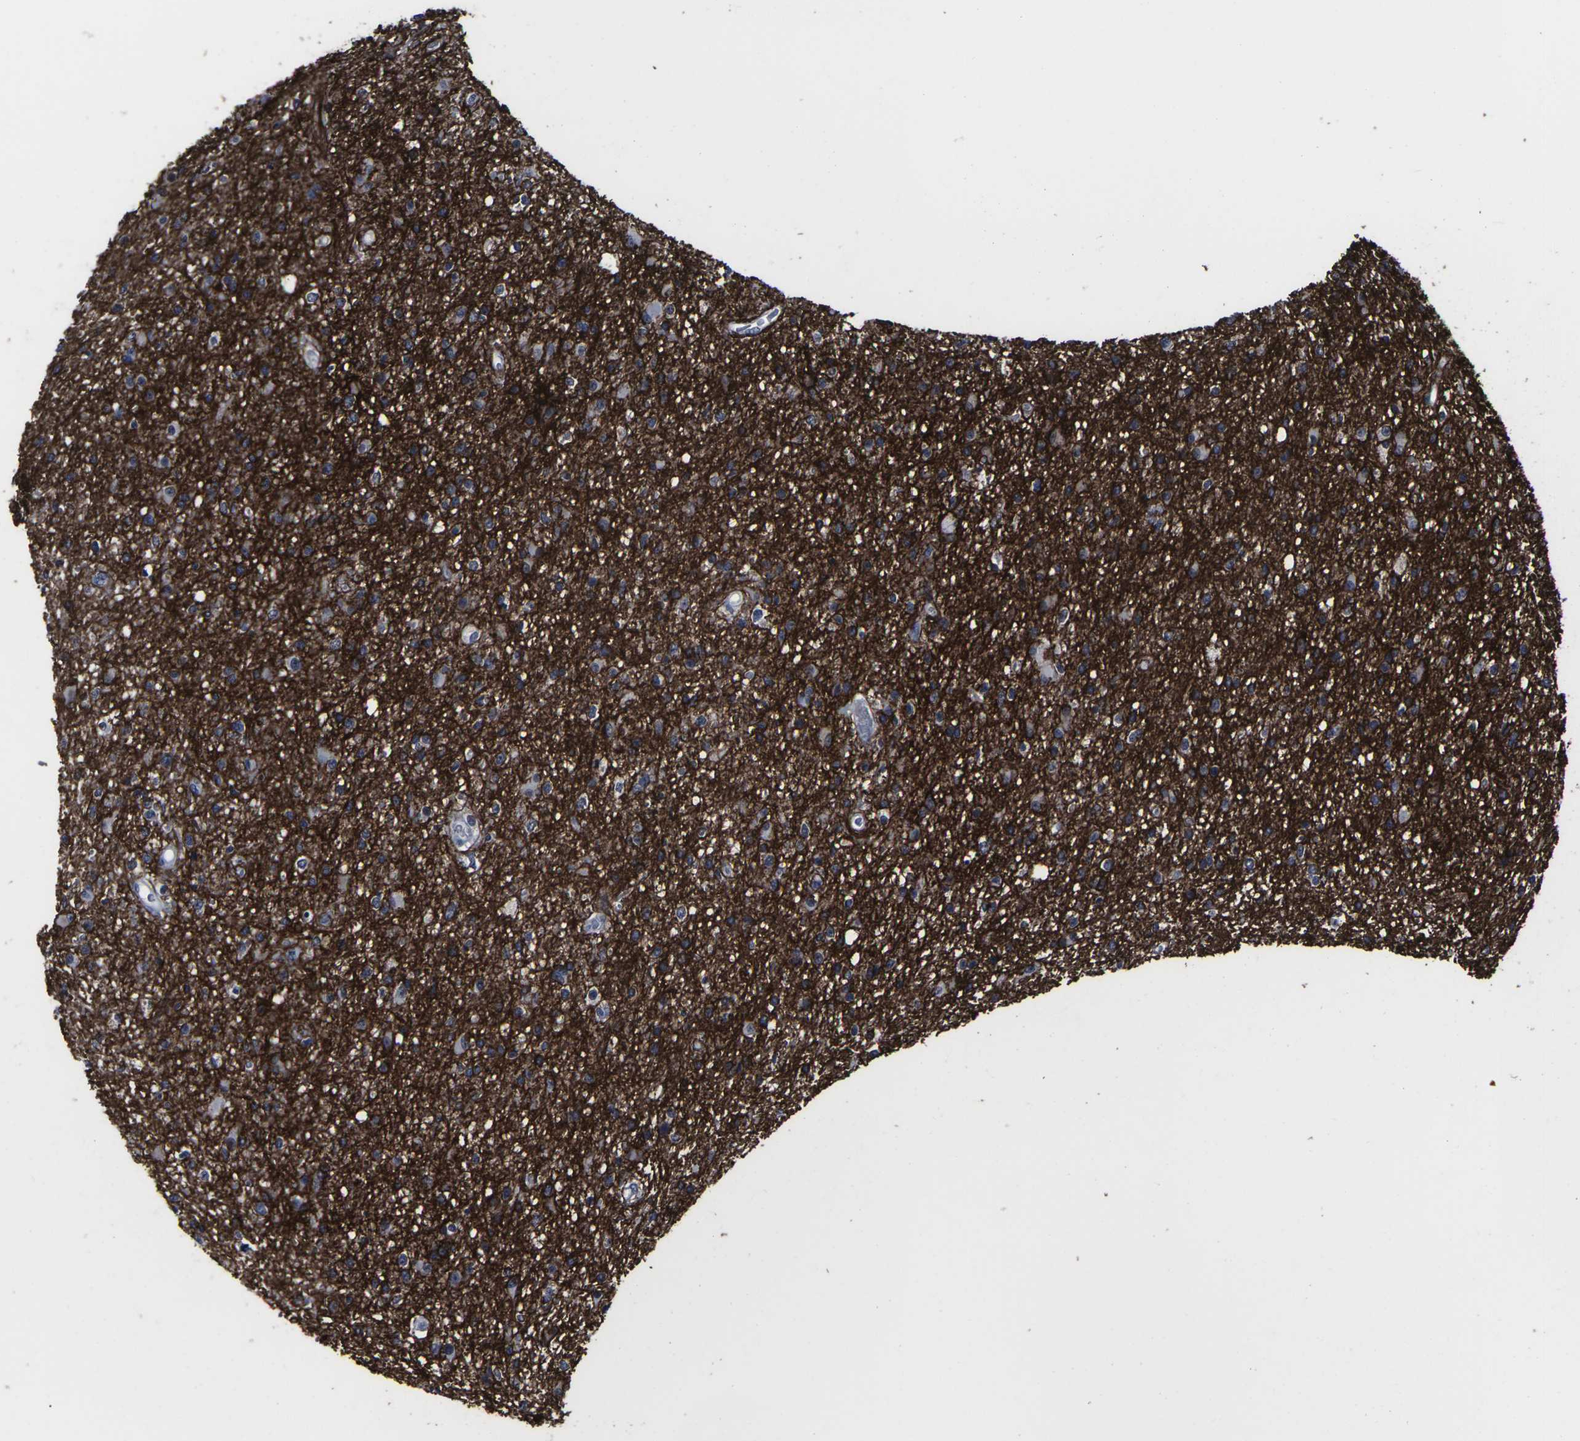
{"staining": {"intensity": "strong", "quantity": "25%-75%", "location": "cytoplasmic/membranous"}, "tissue": "glioma", "cell_type": "Tumor cells", "image_type": "cancer", "snomed": [{"axis": "morphology", "description": "Glioma, malignant, High grade"}, {"axis": "topography", "description": "Brain"}], "caption": "Tumor cells exhibit high levels of strong cytoplasmic/membranous expression in about 25%-75% of cells in human glioma. (Stains: DAB in brown, nuclei in blue, Microscopy: brightfield microscopy at high magnification).", "gene": "MSANTD4", "patient": {"sex": "male", "age": 33}}